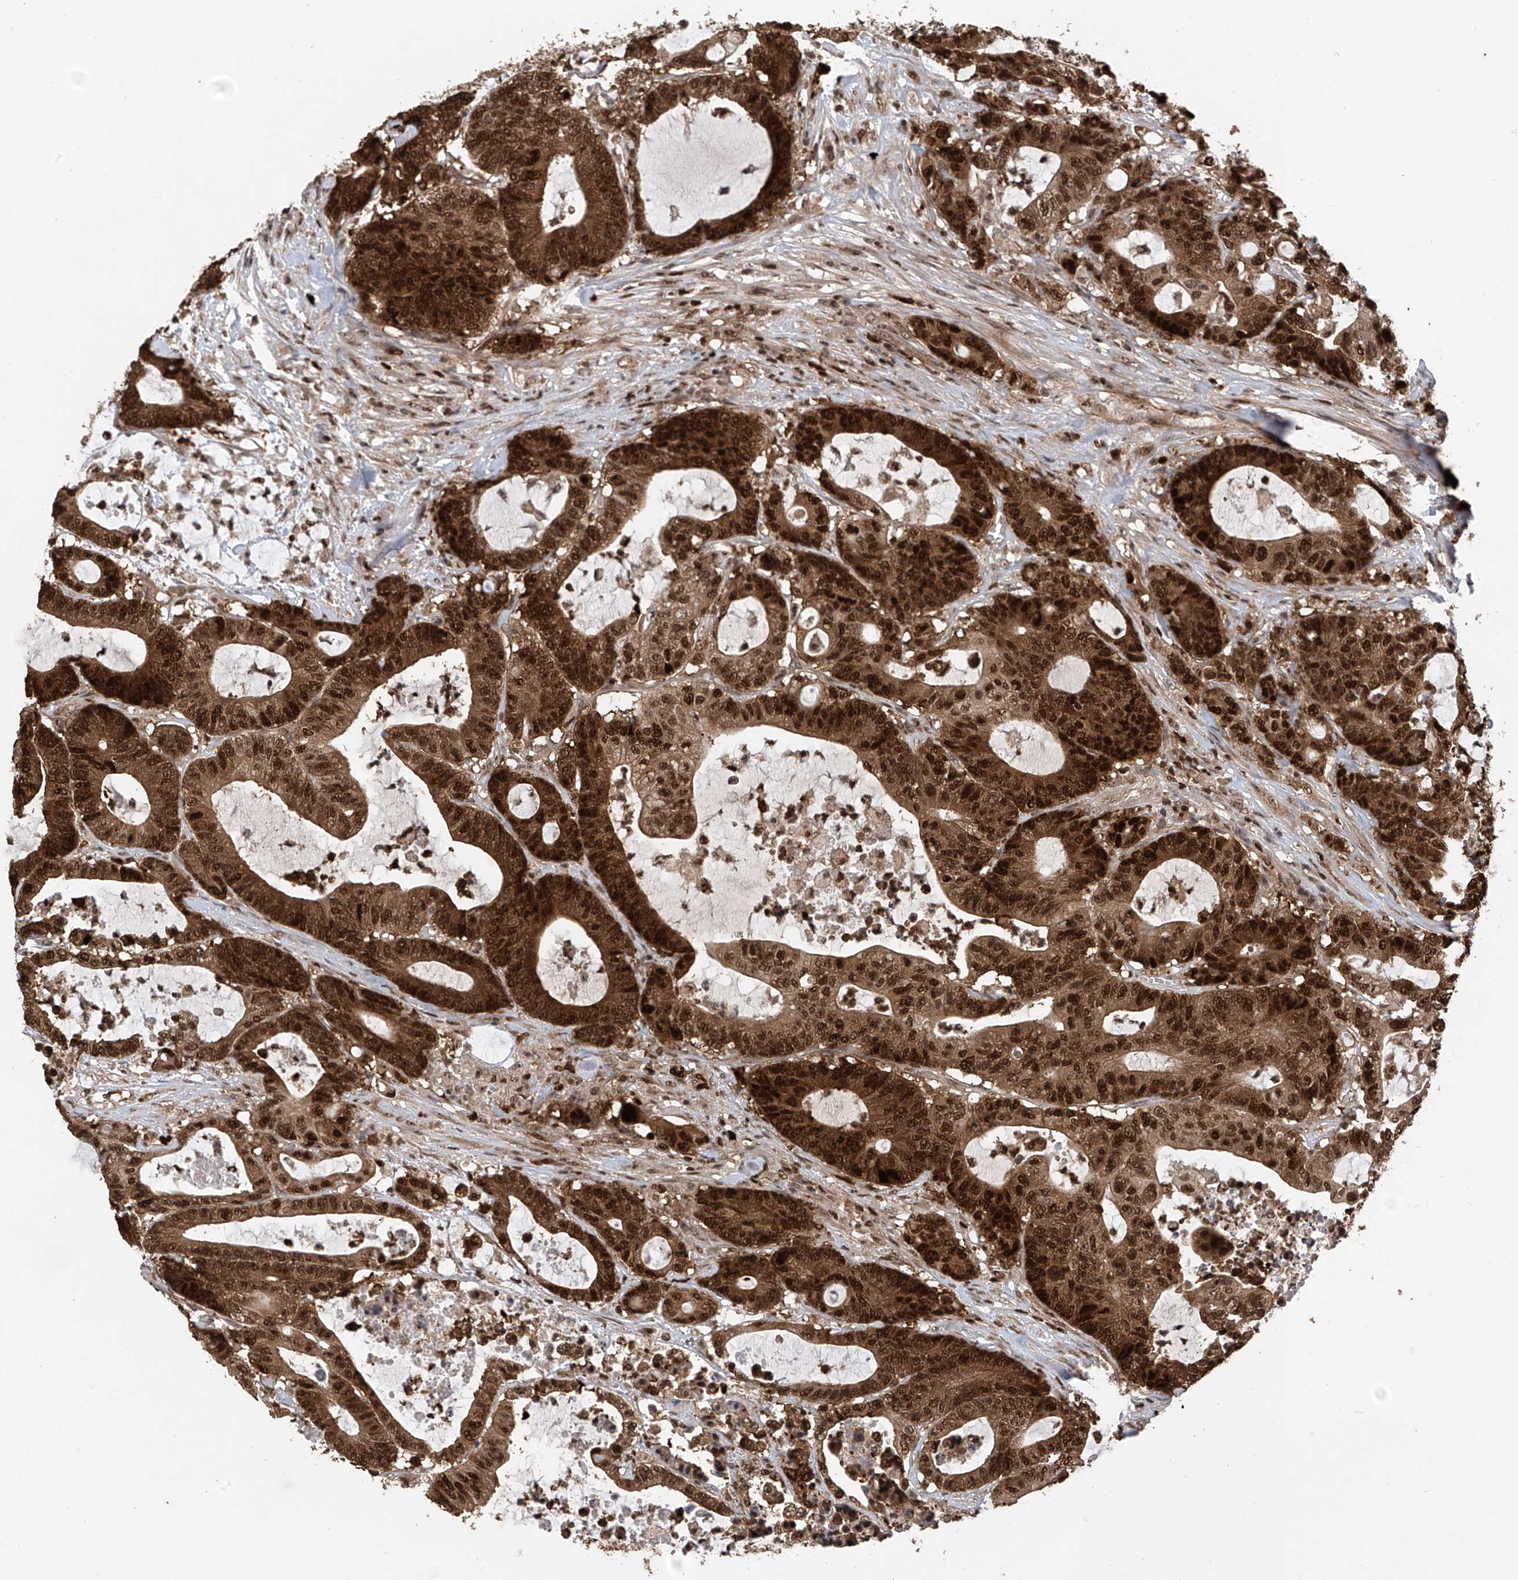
{"staining": {"intensity": "strong", "quantity": ">75%", "location": "cytoplasmic/membranous,nuclear"}, "tissue": "colorectal cancer", "cell_type": "Tumor cells", "image_type": "cancer", "snomed": [{"axis": "morphology", "description": "Adenocarcinoma, NOS"}, {"axis": "topography", "description": "Colon"}], "caption": "Immunohistochemical staining of human adenocarcinoma (colorectal) displays high levels of strong cytoplasmic/membranous and nuclear staining in approximately >75% of tumor cells.", "gene": "DNAJC9", "patient": {"sex": "female", "age": 84}}